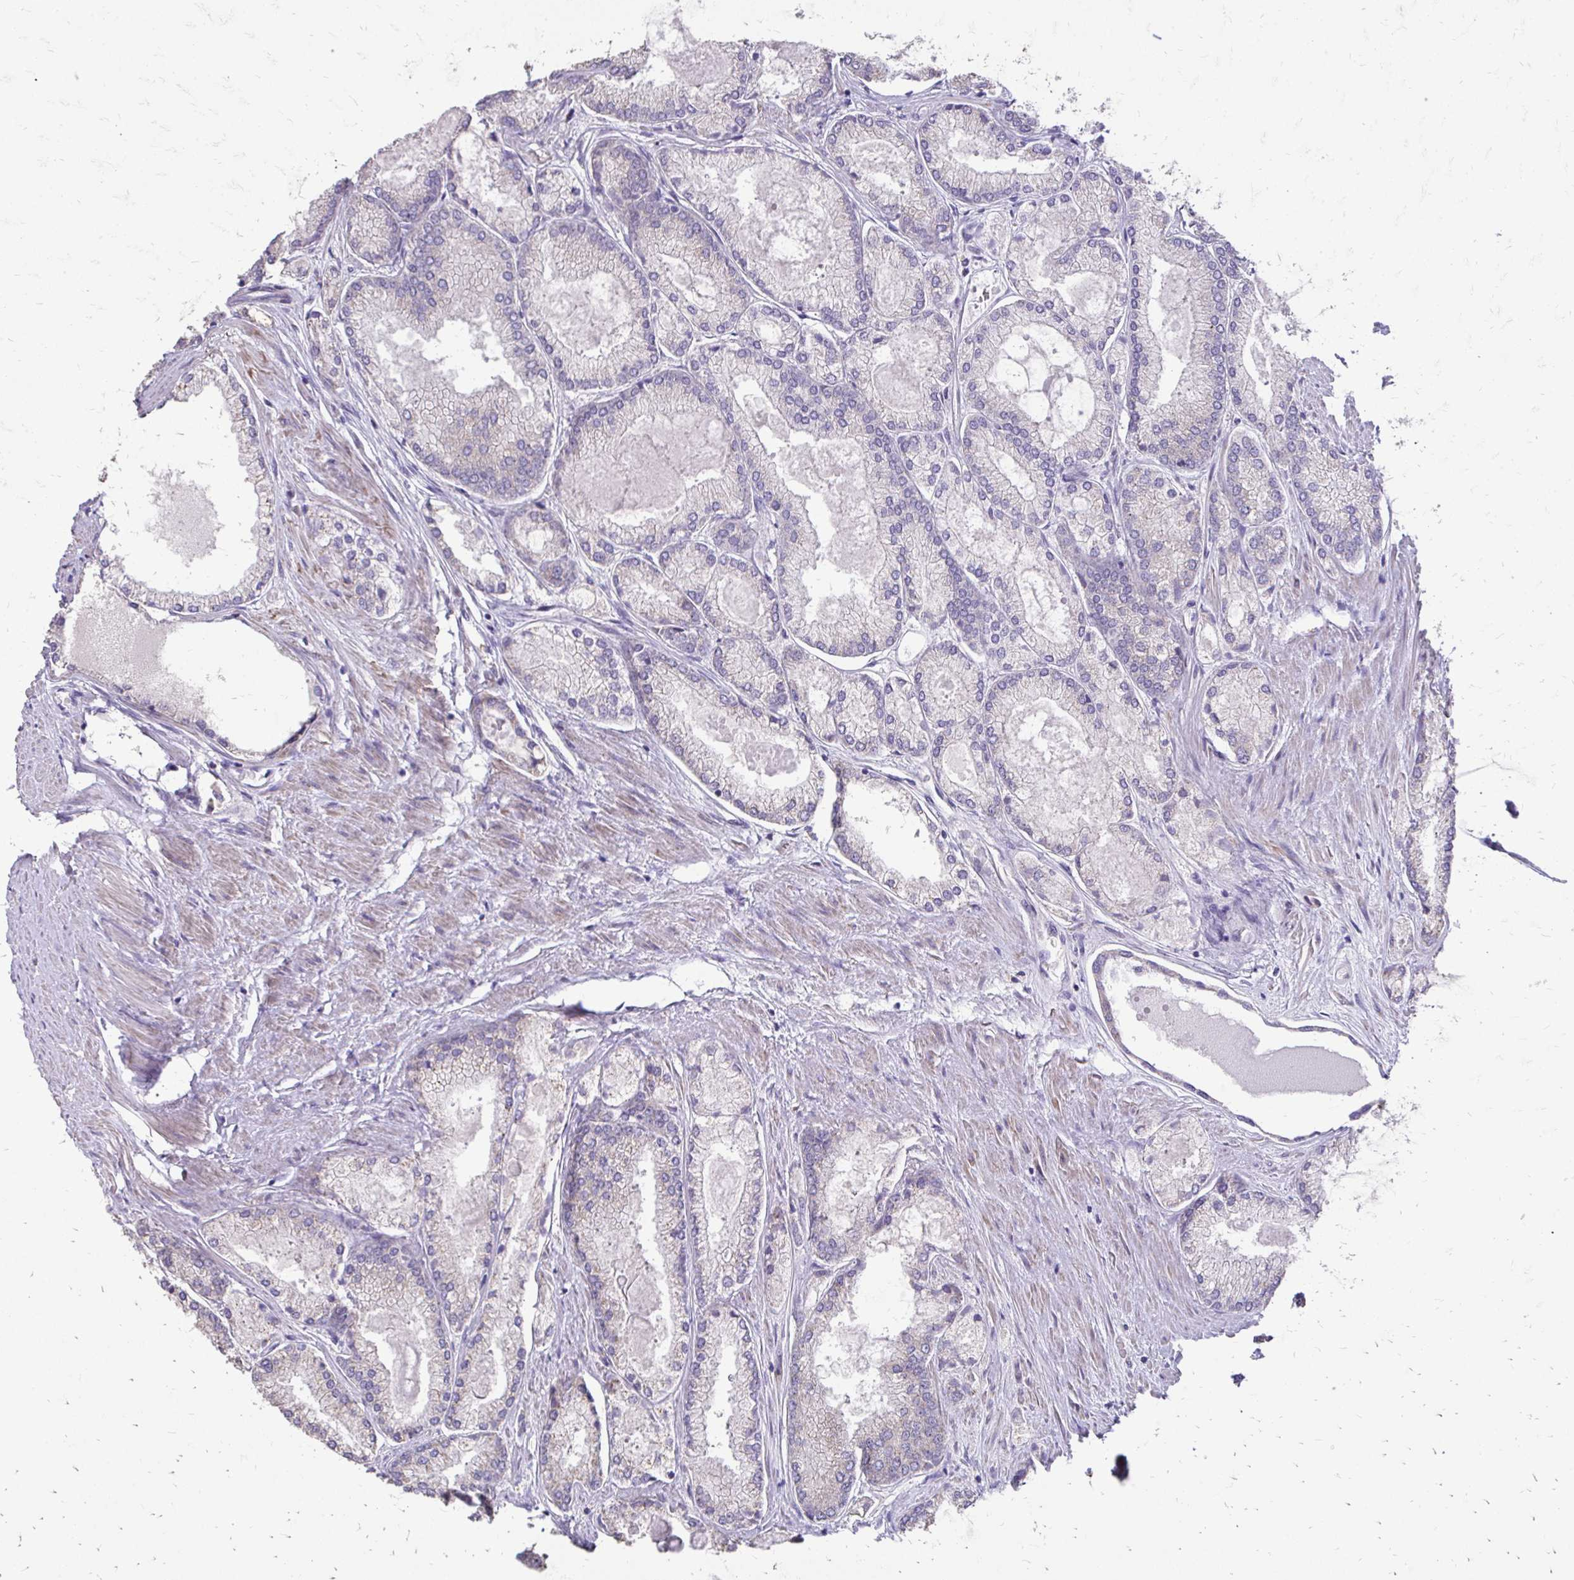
{"staining": {"intensity": "negative", "quantity": "none", "location": "none"}, "tissue": "prostate cancer", "cell_type": "Tumor cells", "image_type": "cancer", "snomed": [{"axis": "morphology", "description": "Adenocarcinoma, High grade"}, {"axis": "topography", "description": "Prostate"}], "caption": "The image reveals no staining of tumor cells in prostate cancer.", "gene": "MYORG", "patient": {"sex": "male", "age": 68}}